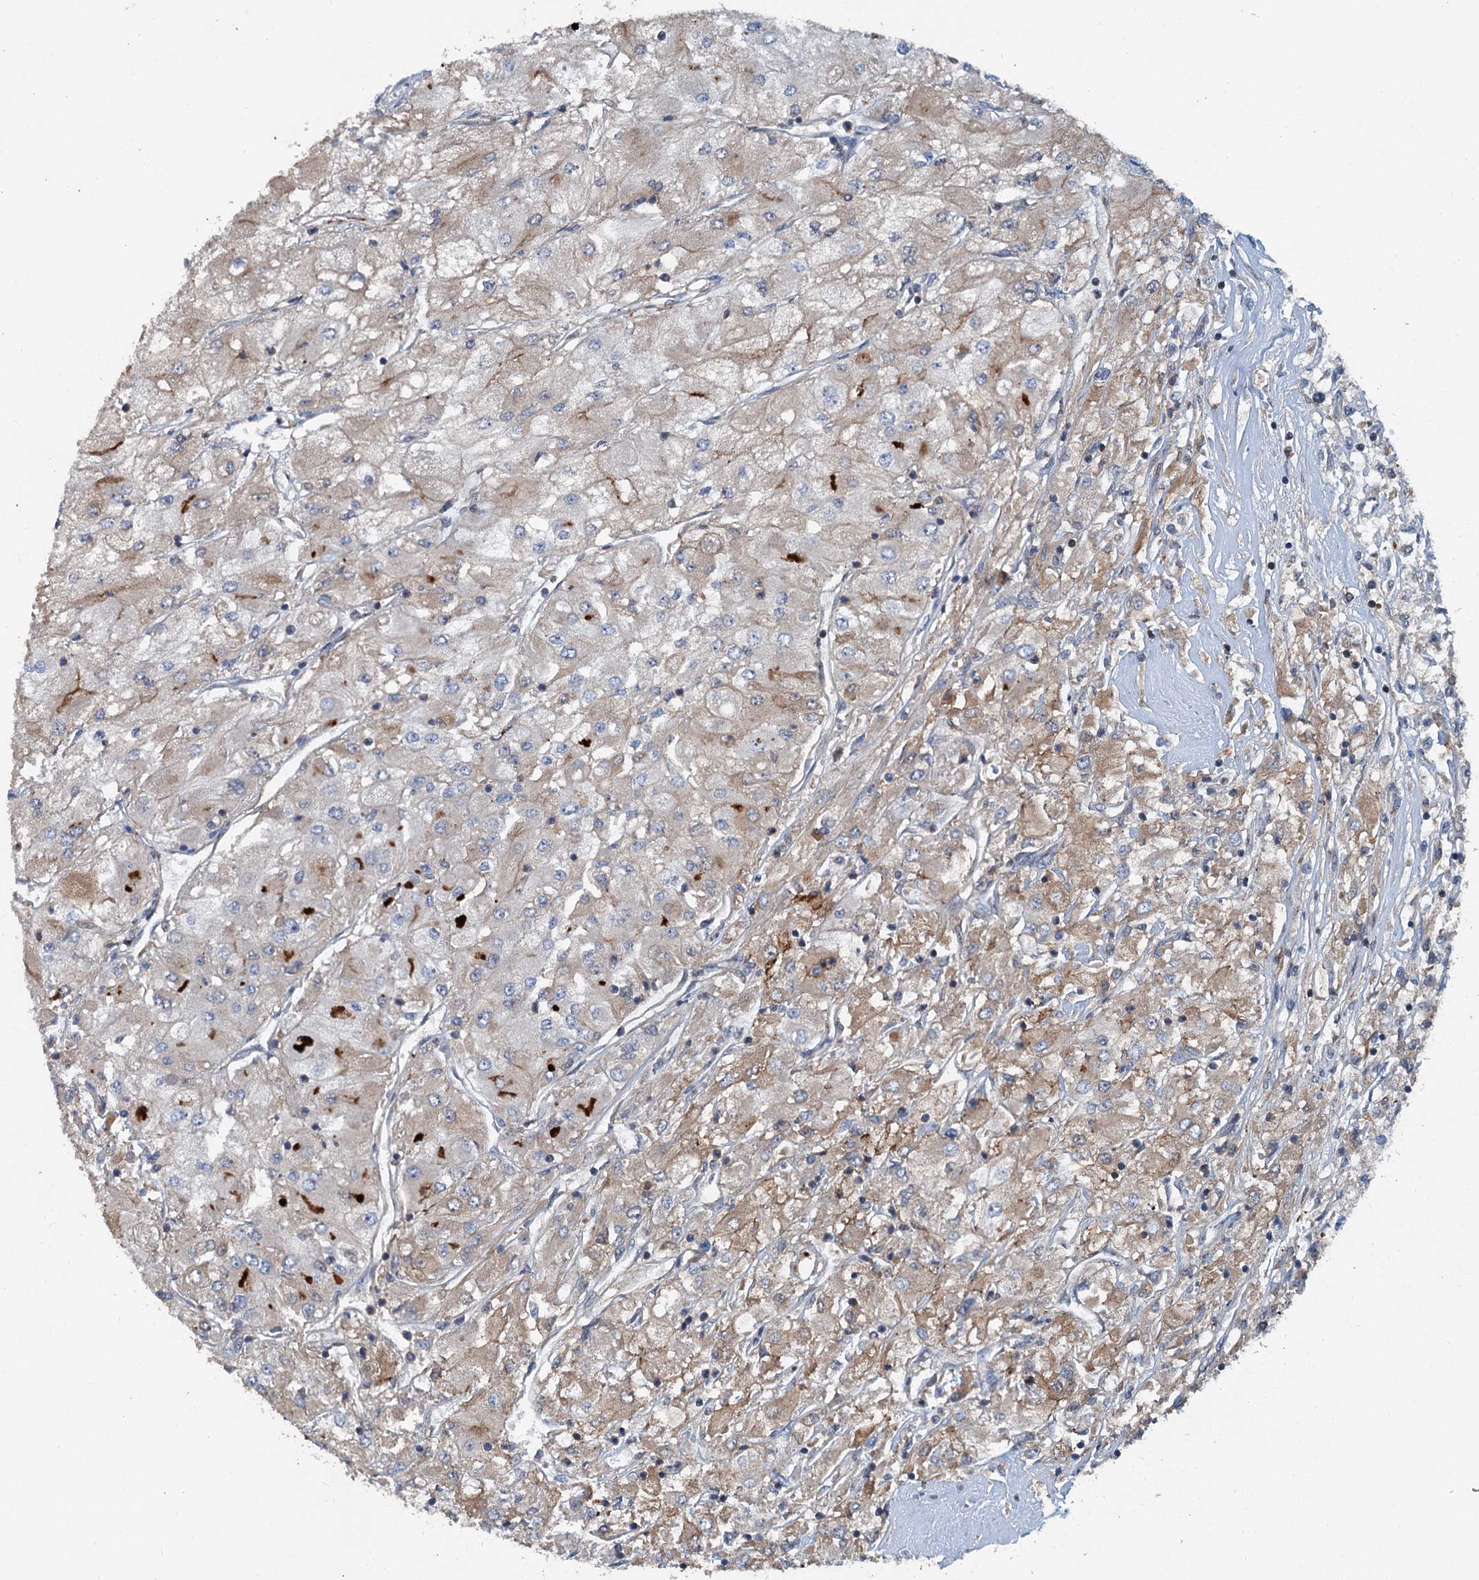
{"staining": {"intensity": "weak", "quantity": "25%-75%", "location": "cytoplasmic/membranous"}, "tissue": "renal cancer", "cell_type": "Tumor cells", "image_type": "cancer", "snomed": [{"axis": "morphology", "description": "Adenocarcinoma, NOS"}, {"axis": "topography", "description": "Kidney"}], "caption": "There is low levels of weak cytoplasmic/membranous expression in tumor cells of renal cancer (adenocarcinoma), as demonstrated by immunohistochemical staining (brown color).", "gene": "TAPBPL", "patient": {"sex": "male", "age": 80}}